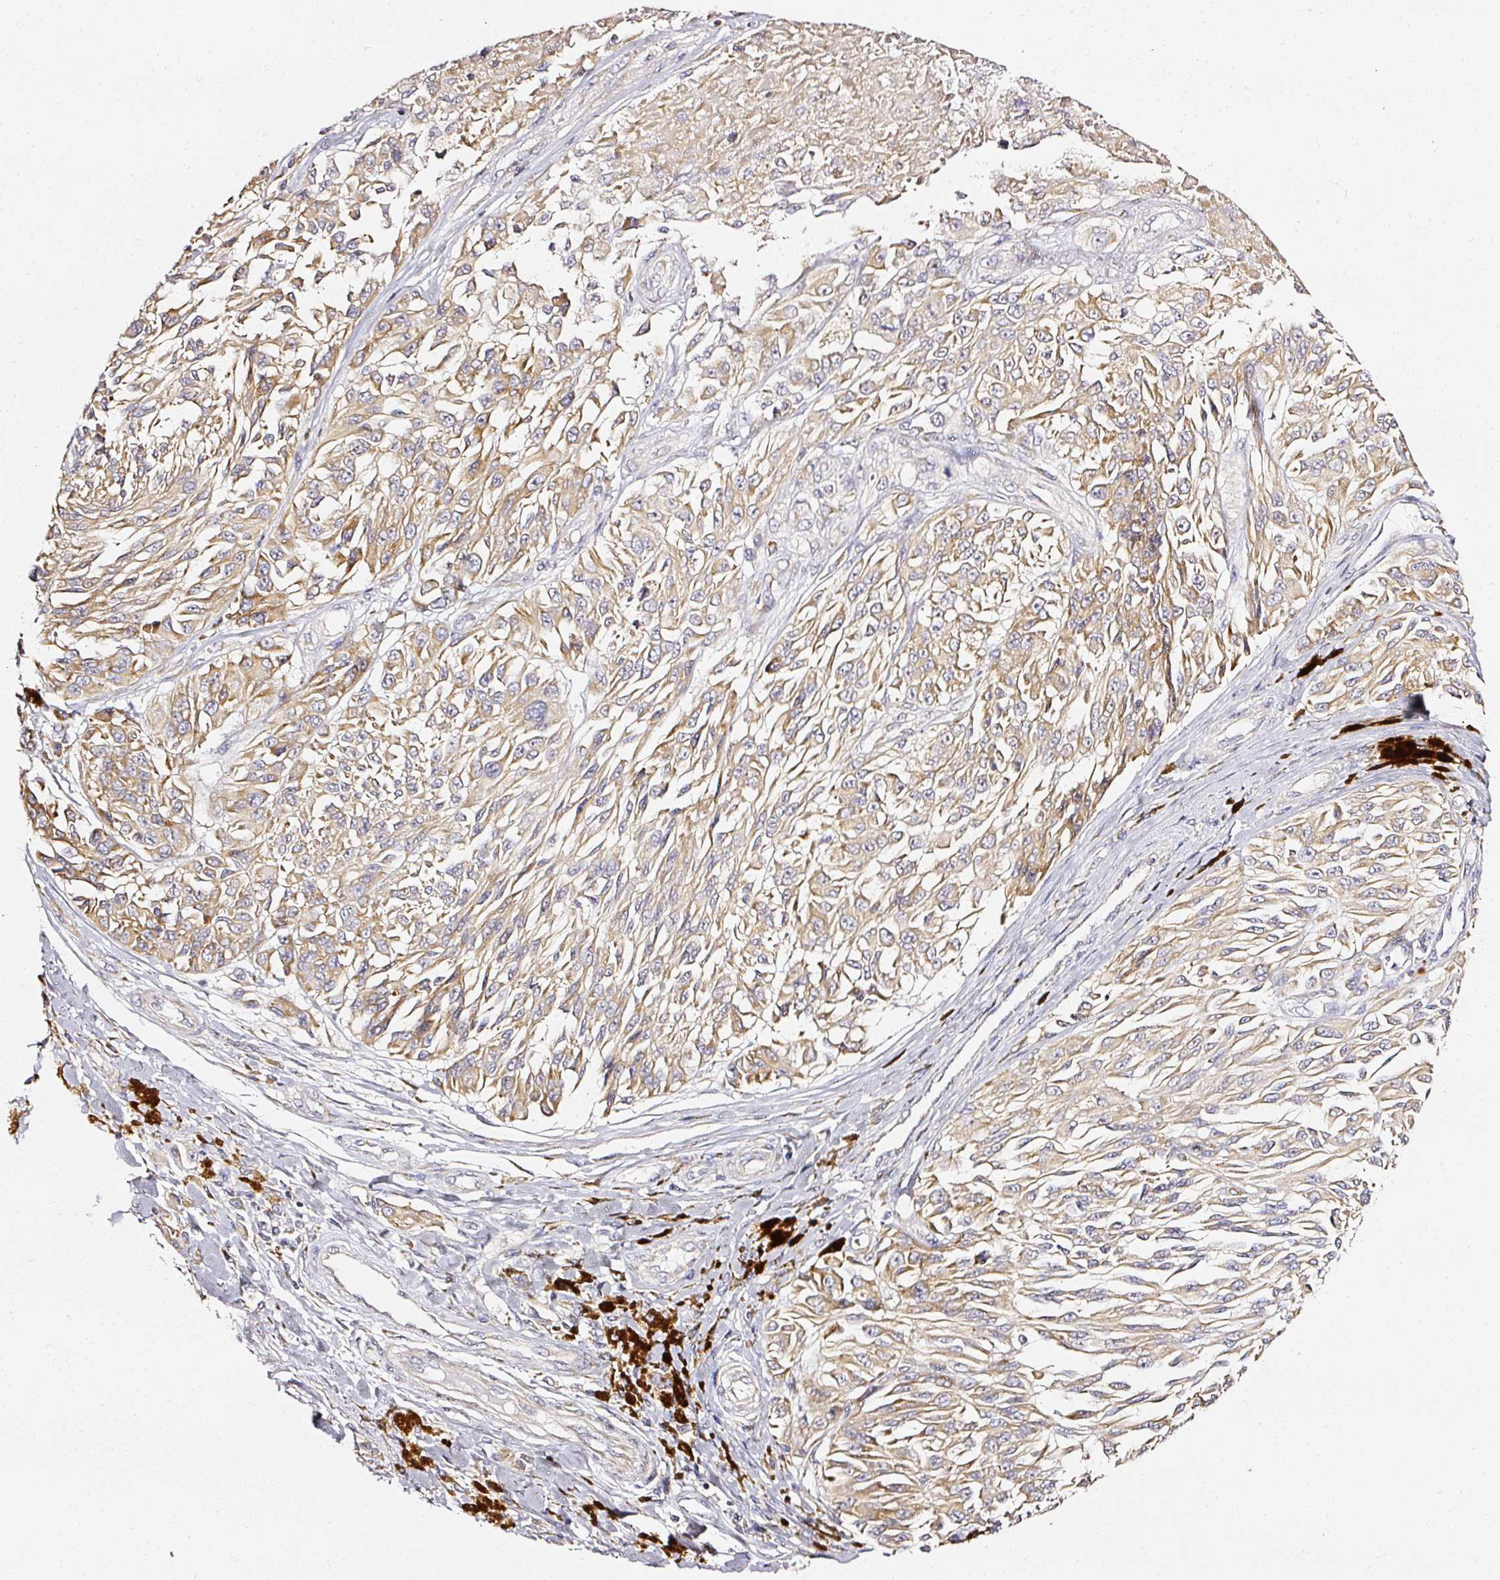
{"staining": {"intensity": "moderate", "quantity": ">75%", "location": "cytoplasmic/membranous"}, "tissue": "melanoma", "cell_type": "Tumor cells", "image_type": "cancer", "snomed": [{"axis": "morphology", "description": "Malignant melanoma, NOS"}, {"axis": "topography", "description": "Skin"}], "caption": "Malignant melanoma stained for a protein reveals moderate cytoplasmic/membranous positivity in tumor cells. The staining was performed using DAB, with brown indicating positive protein expression. Nuclei are stained blue with hematoxylin.", "gene": "NTRK1", "patient": {"sex": "male", "age": 94}}